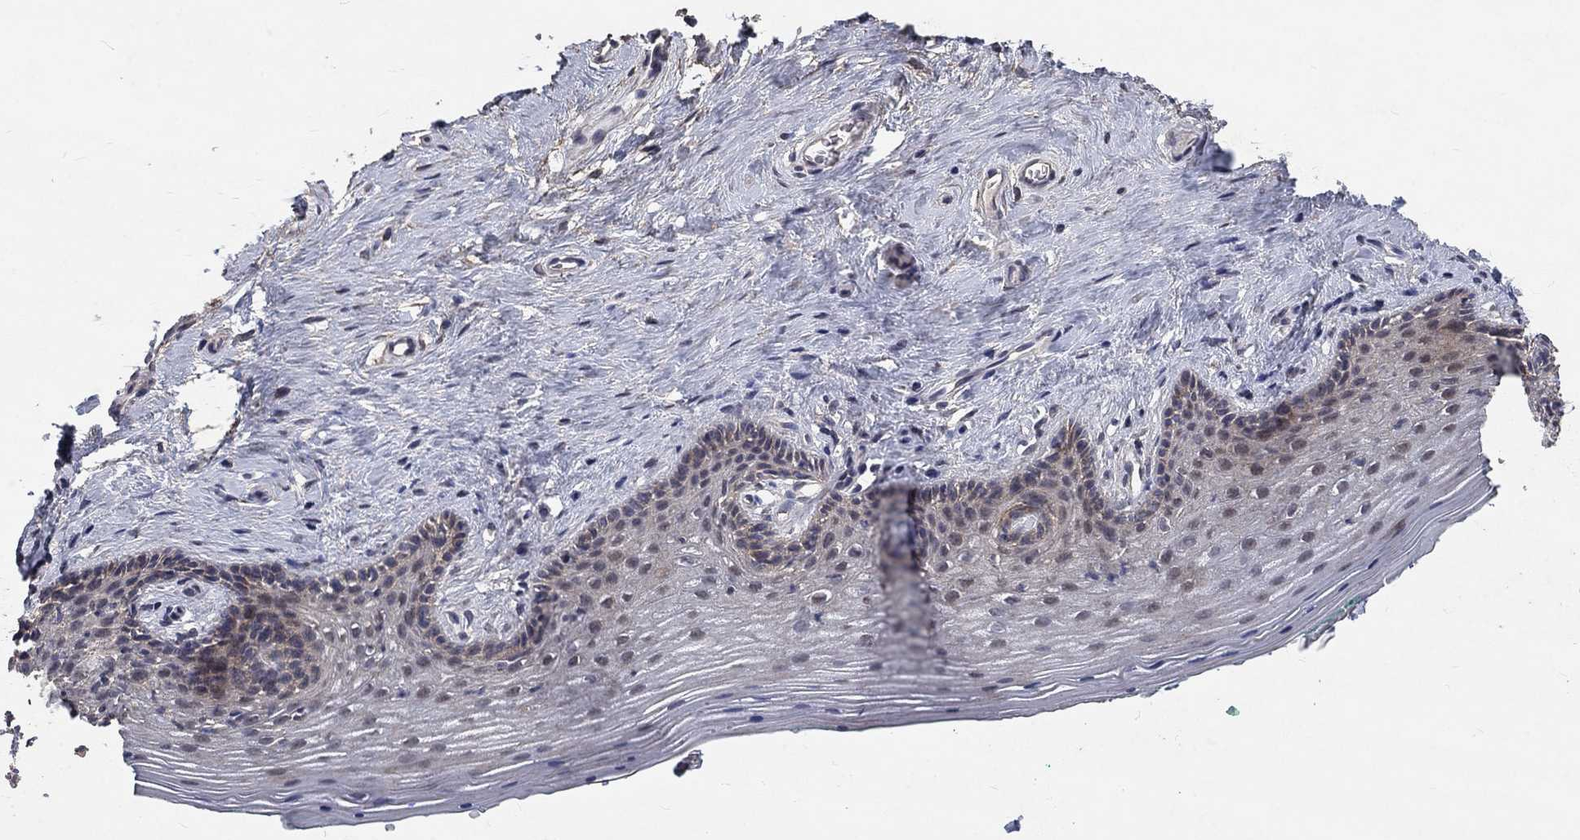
{"staining": {"intensity": "negative", "quantity": "none", "location": "none"}, "tissue": "vagina", "cell_type": "Squamous epithelial cells", "image_type": "normal", "snomed": [{"axis": "morphology", "description": "Normal tissue, NOS"}, {"axis": "topography", "description": "Vagina"}], "caption": "Immunohistochemical staining of normal human vagina demonstrates no significant positivity in squamous epithelial cells. (Immunohistochemistry, brightfield microscopy, high magnification).", "gene": "CHST5", "patient": {"sex": "female", "age": 45}}